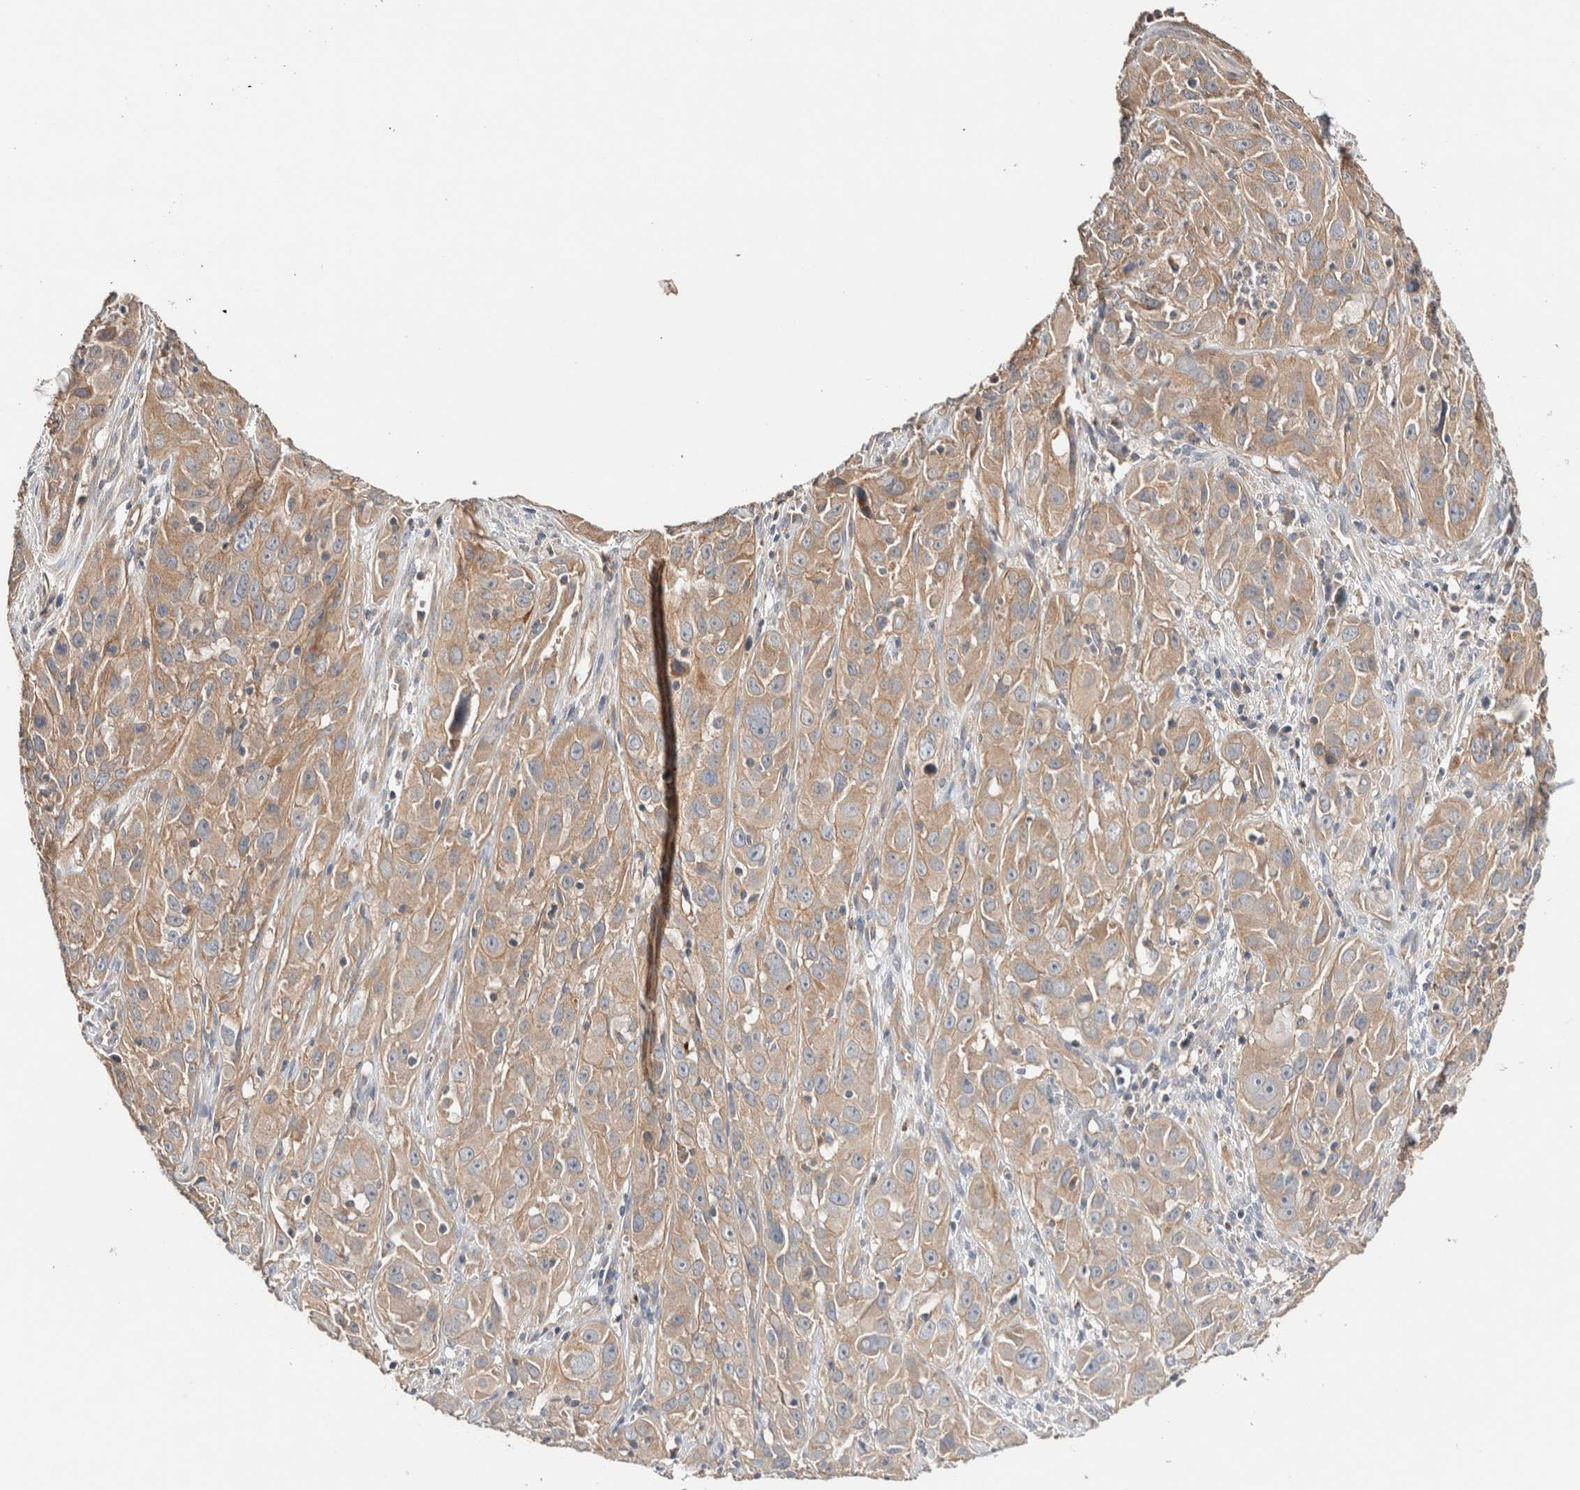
{"staining": {"intensity": "moderate", "quantity": ">75%", "location": "cytoplasmic/membranous"}, "tissue": "cervical cancer", "cell_type": "Tumor cells", "image_type": "cancer", "snomed": [{"axis": "morphology", "description": "Squamous cell carcinoma, NOS"}, {"axis": "topography", "description": "Cervix"}], "caption": "High-power microscopy captured an immunohistochemistry (IHC) image of cervical squamous cell carcinoma, revealing moderate cytoplasmic/membranous staining in approximately >75% of tumor cells.", "gene": "B3GNTL1", "patient": {"sex": "female", "age": 32}}